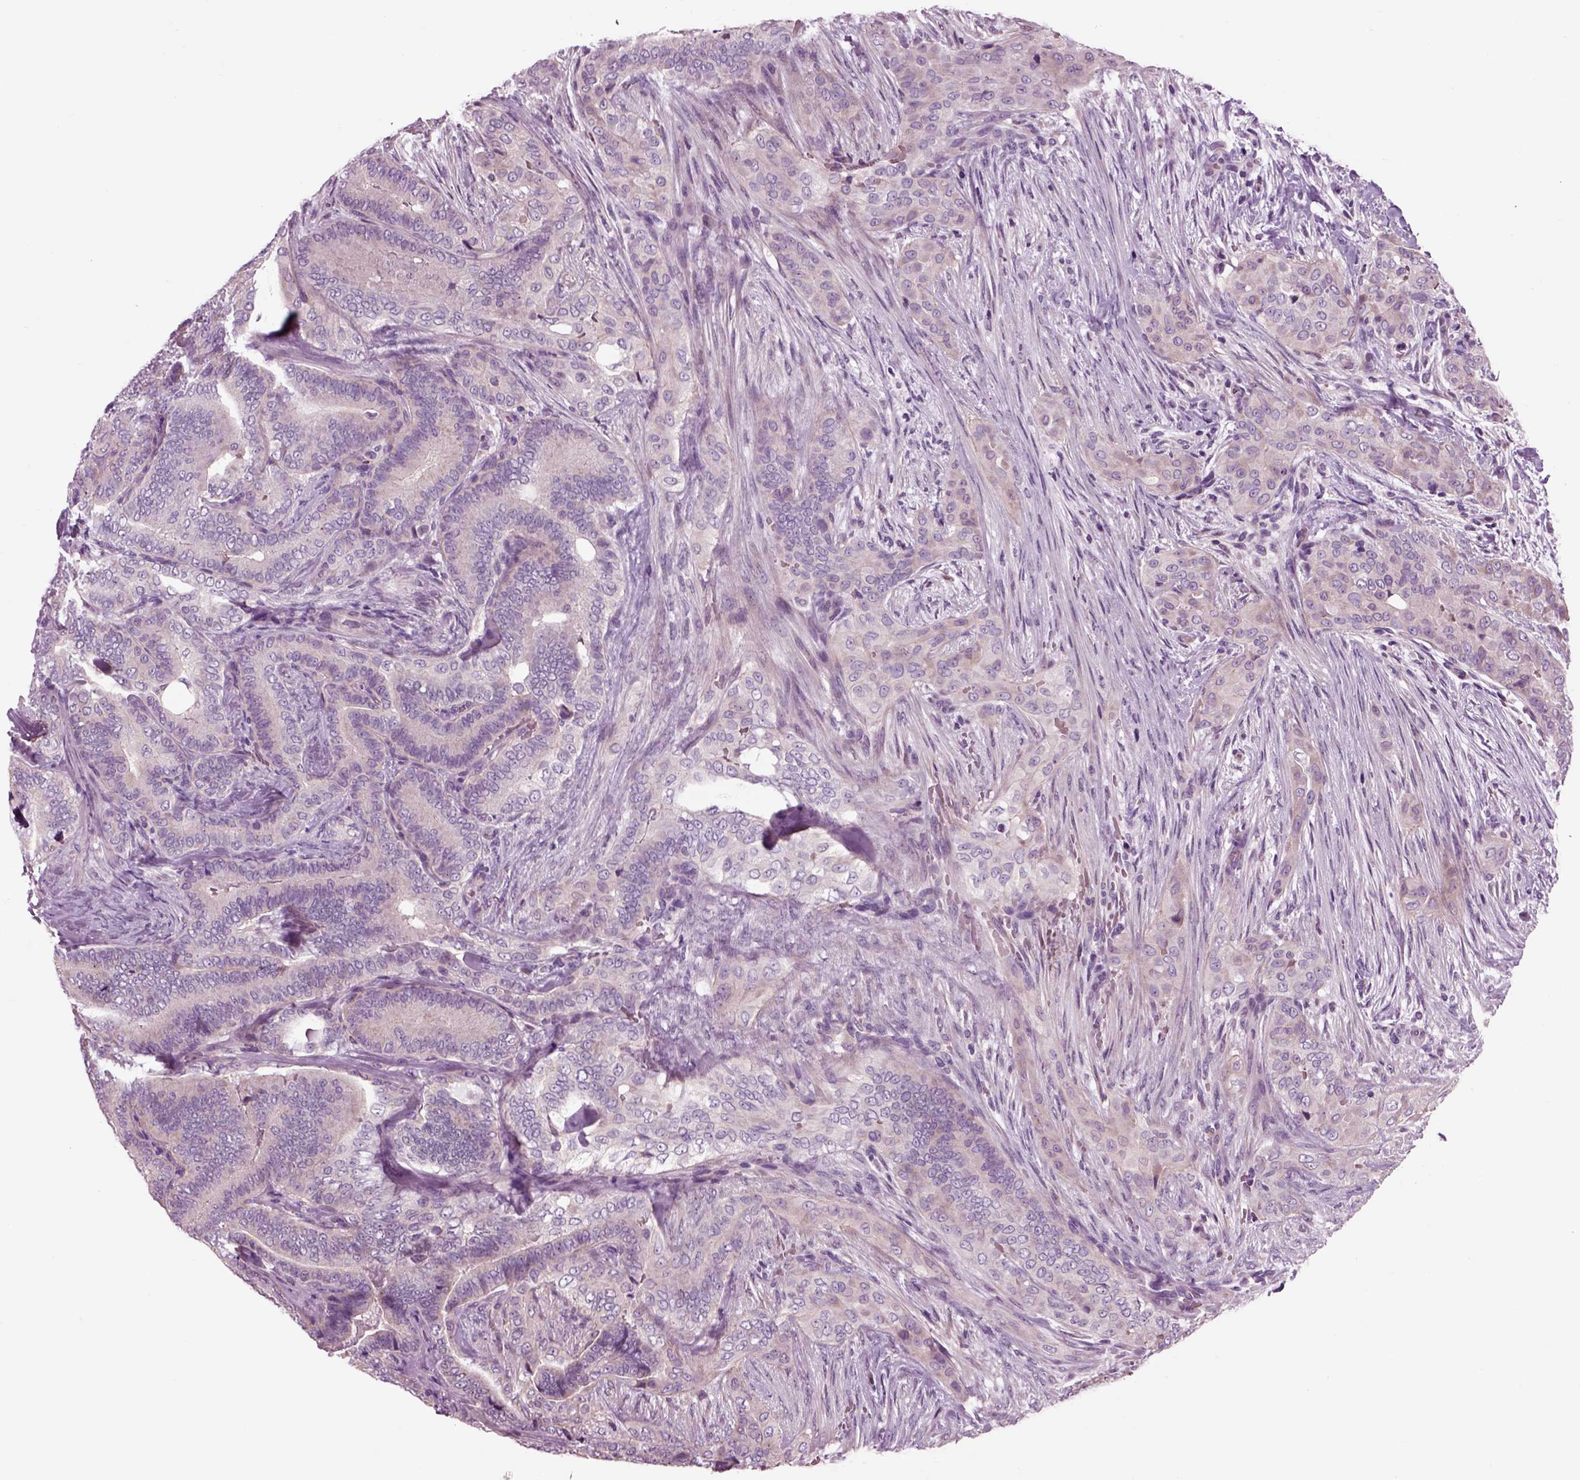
{"staining": {"intensity": "negative", "quantity": "none", "location": "none"}, "tissue": "thyroid cancer", "cell_type": "Tumor cells", "image_type": "cancer", "snomed": [{"axis": "morphology", "description": "Papillary adenocarcinoma, NOS"}, {"axis": "topography", "description": "Thyroid gland"}], "caption": "High magnification brightfield microscopy of papillary adenocarcinoma (thyroid) stained with DAB (3,3'-diaminobenzidine) (brown) and counterstained with hematoxylin (blue): tumor cells show no significant staining.", "gene": "CHGB", "patient": {"sex": "male", "age": 61}}